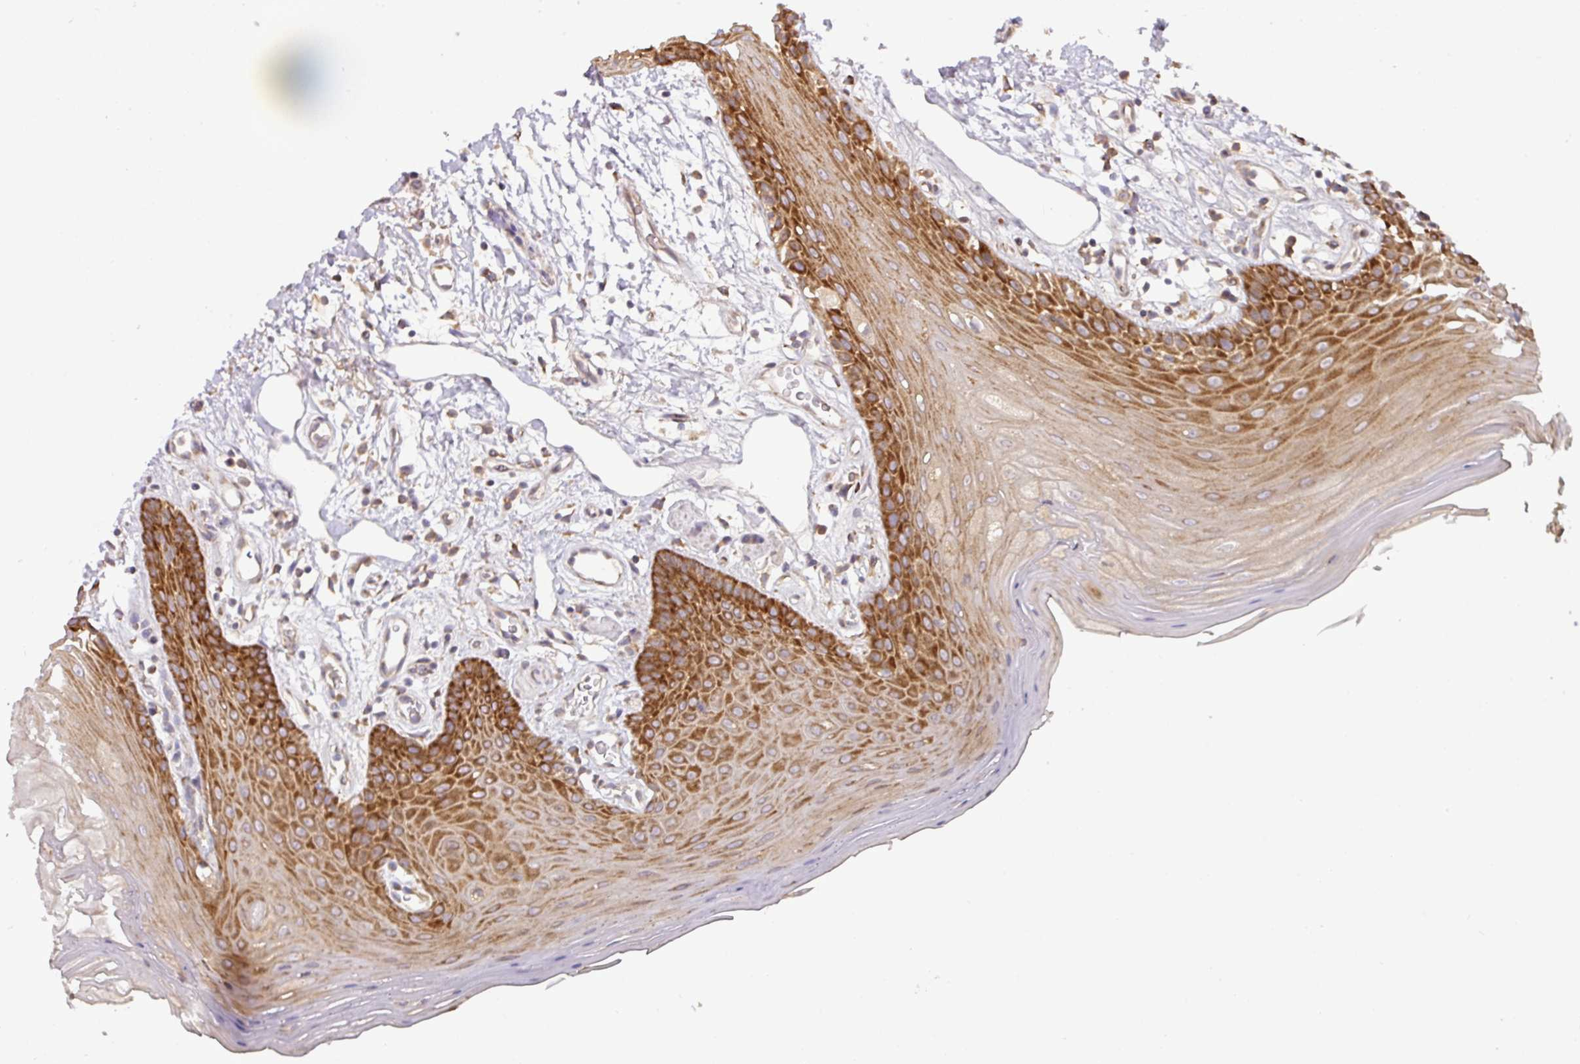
{"staining": {"intensity": "strong", "quantity": ">75%", "location": "cytoplasmic/membranous"}, "tissue": "oral mucosa", "cell_type": "Squamous epithelial cells", "image_type": "normal", "snomed": [{"axis": "morphology", "description": "Normal tissue, NOS"}, {"axis": "topography", "description": "Oral tissue"}, {"axis": "topography", "description": "Tounge, NOS"}], "caption": "IHC image of benign oral mucosa: human oral mucosa stained using immunohistochemistry (IHC) demonstrates high levels of strong protein expression localized specifically in the cytoplasmic/membranous of squamous epithelial cells, appearing as a cytoplasmic/membranous brown color.", "gene": "GALP", "patient": {"sex": "female", "age": 59}}